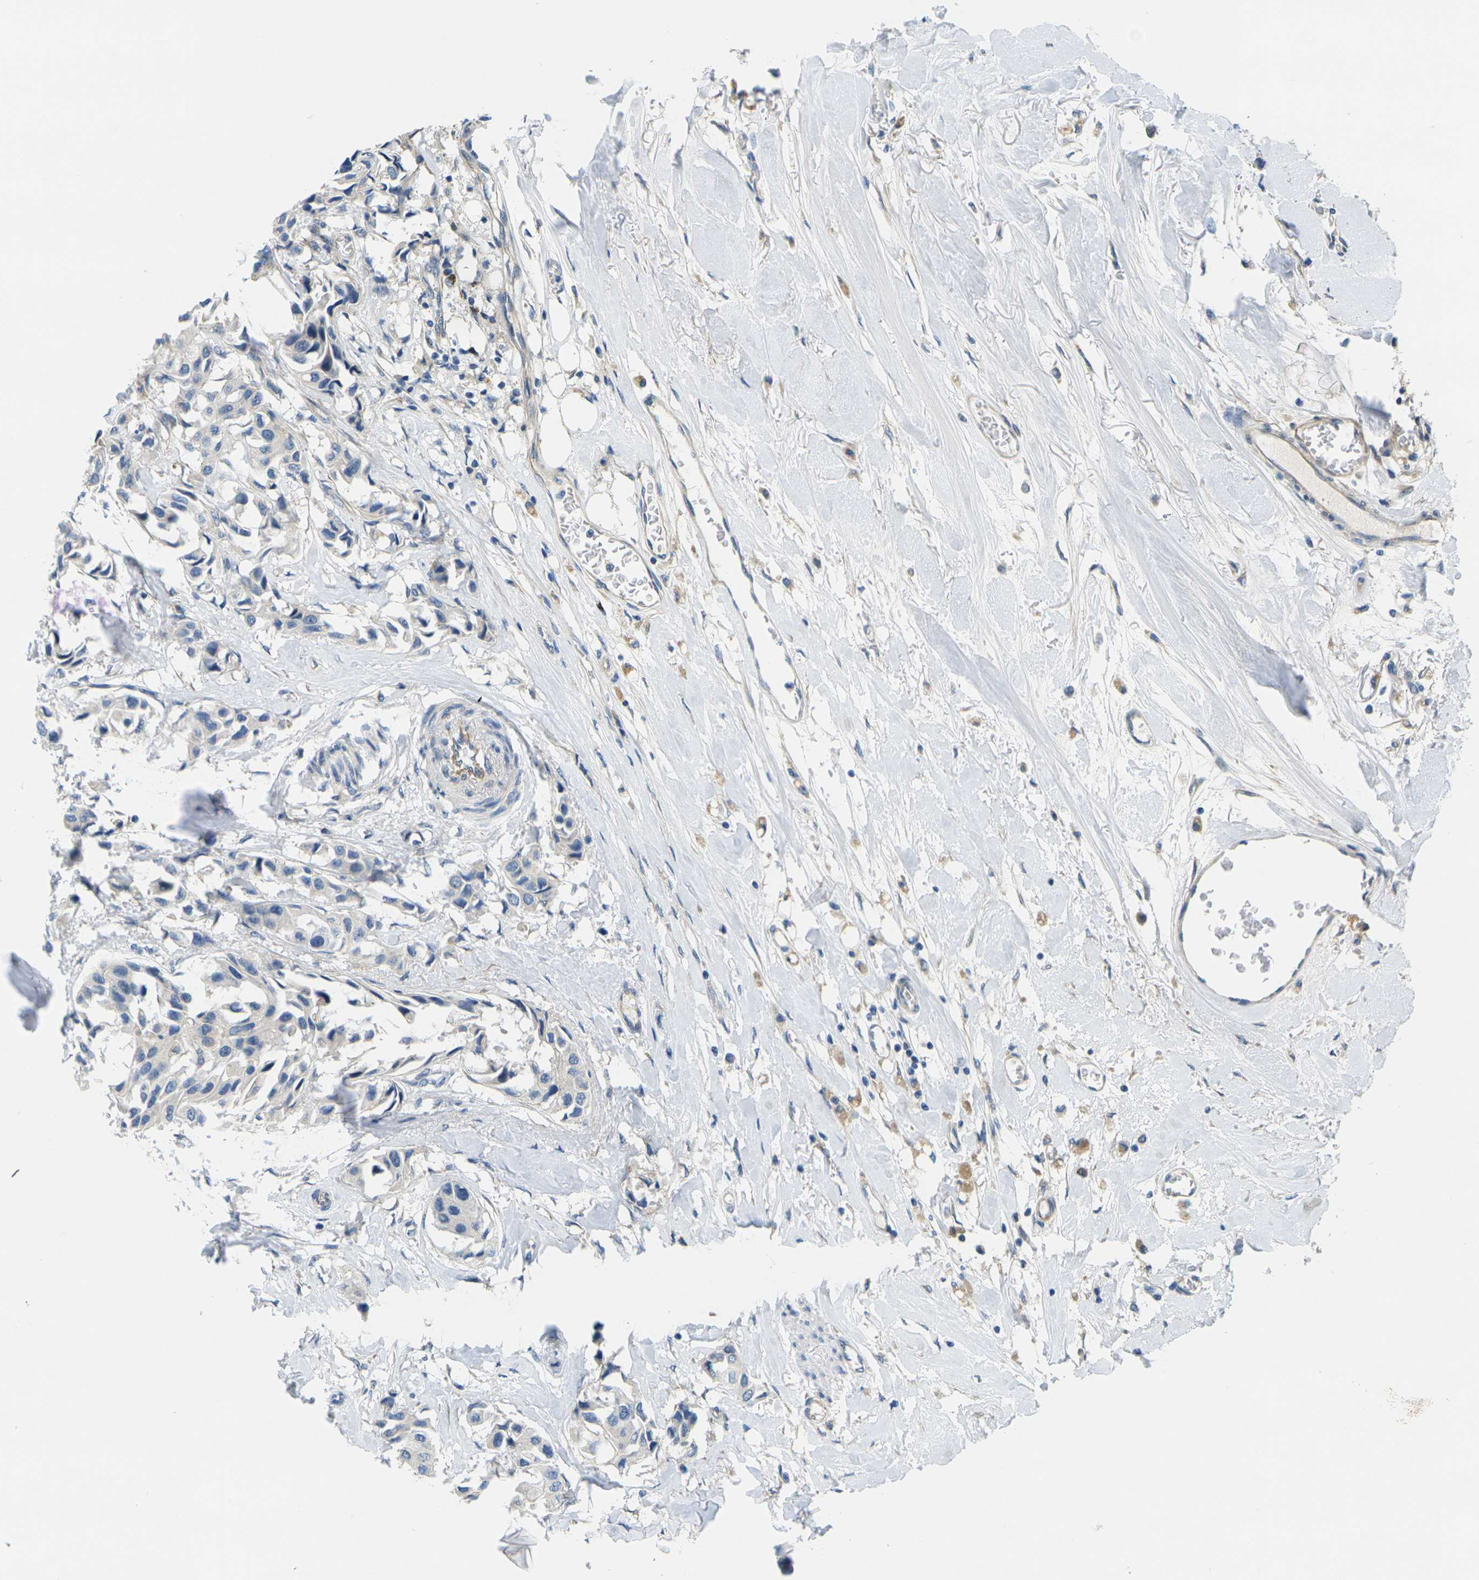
{"staining": {"intensity": "negative", "quantity": "none", "location": "none"}, "tissue": "breast cancer", "cell_type": "Tumor cells", "image_type": "cancer", "snomed": [{"axis": "morphology", "description": "Duct carcinoma"}, {"axis": "topography", "description": "Breast"}], "caption": "Immunohistochemistry of breast cancer exhibits no positivity in tumor cells.", "gene": "CYP2C8", "patient": {"sex": "female", "age": 80}}